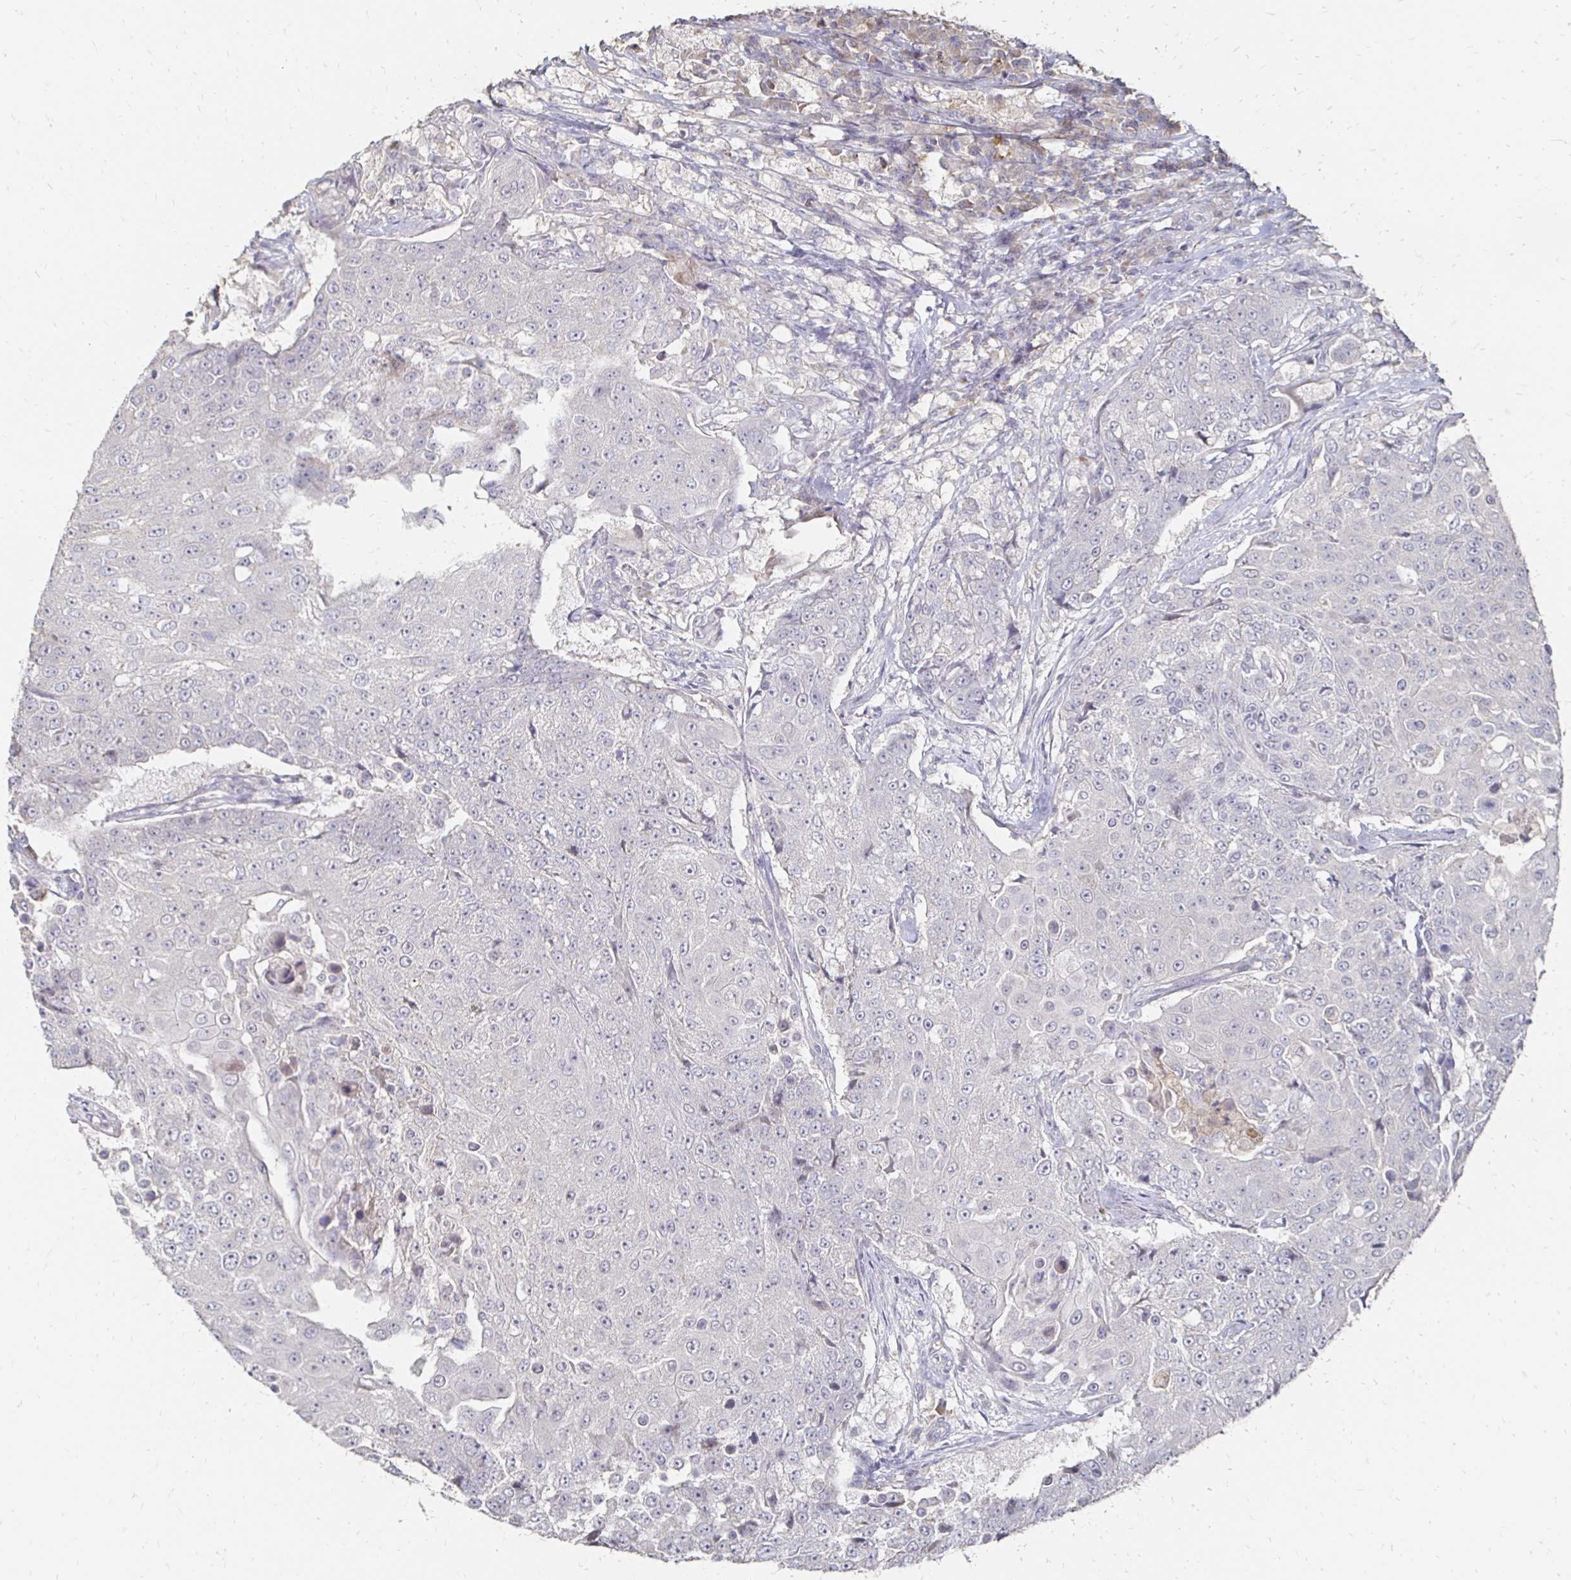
{"staining": {"intensity": "negative", "quantity": "none", "location": "none"}, "tissue": "urothelial cancer", "cell_type": "Tumor cells", "image_type": "cancer", "snomed": [{"axis": "morphology", "description": "Urothelial carcinoma, High grade"}, {"axis": "topography", "description": "Urinary bladder"}], "caption": "This is an immunohistochemistry photomicrograph of human urothelial carcinoma (high-grade). There is no positivity in tumor cells.", "gene": "ZNF727", "patient": {"sex": "female", "age": 63}}